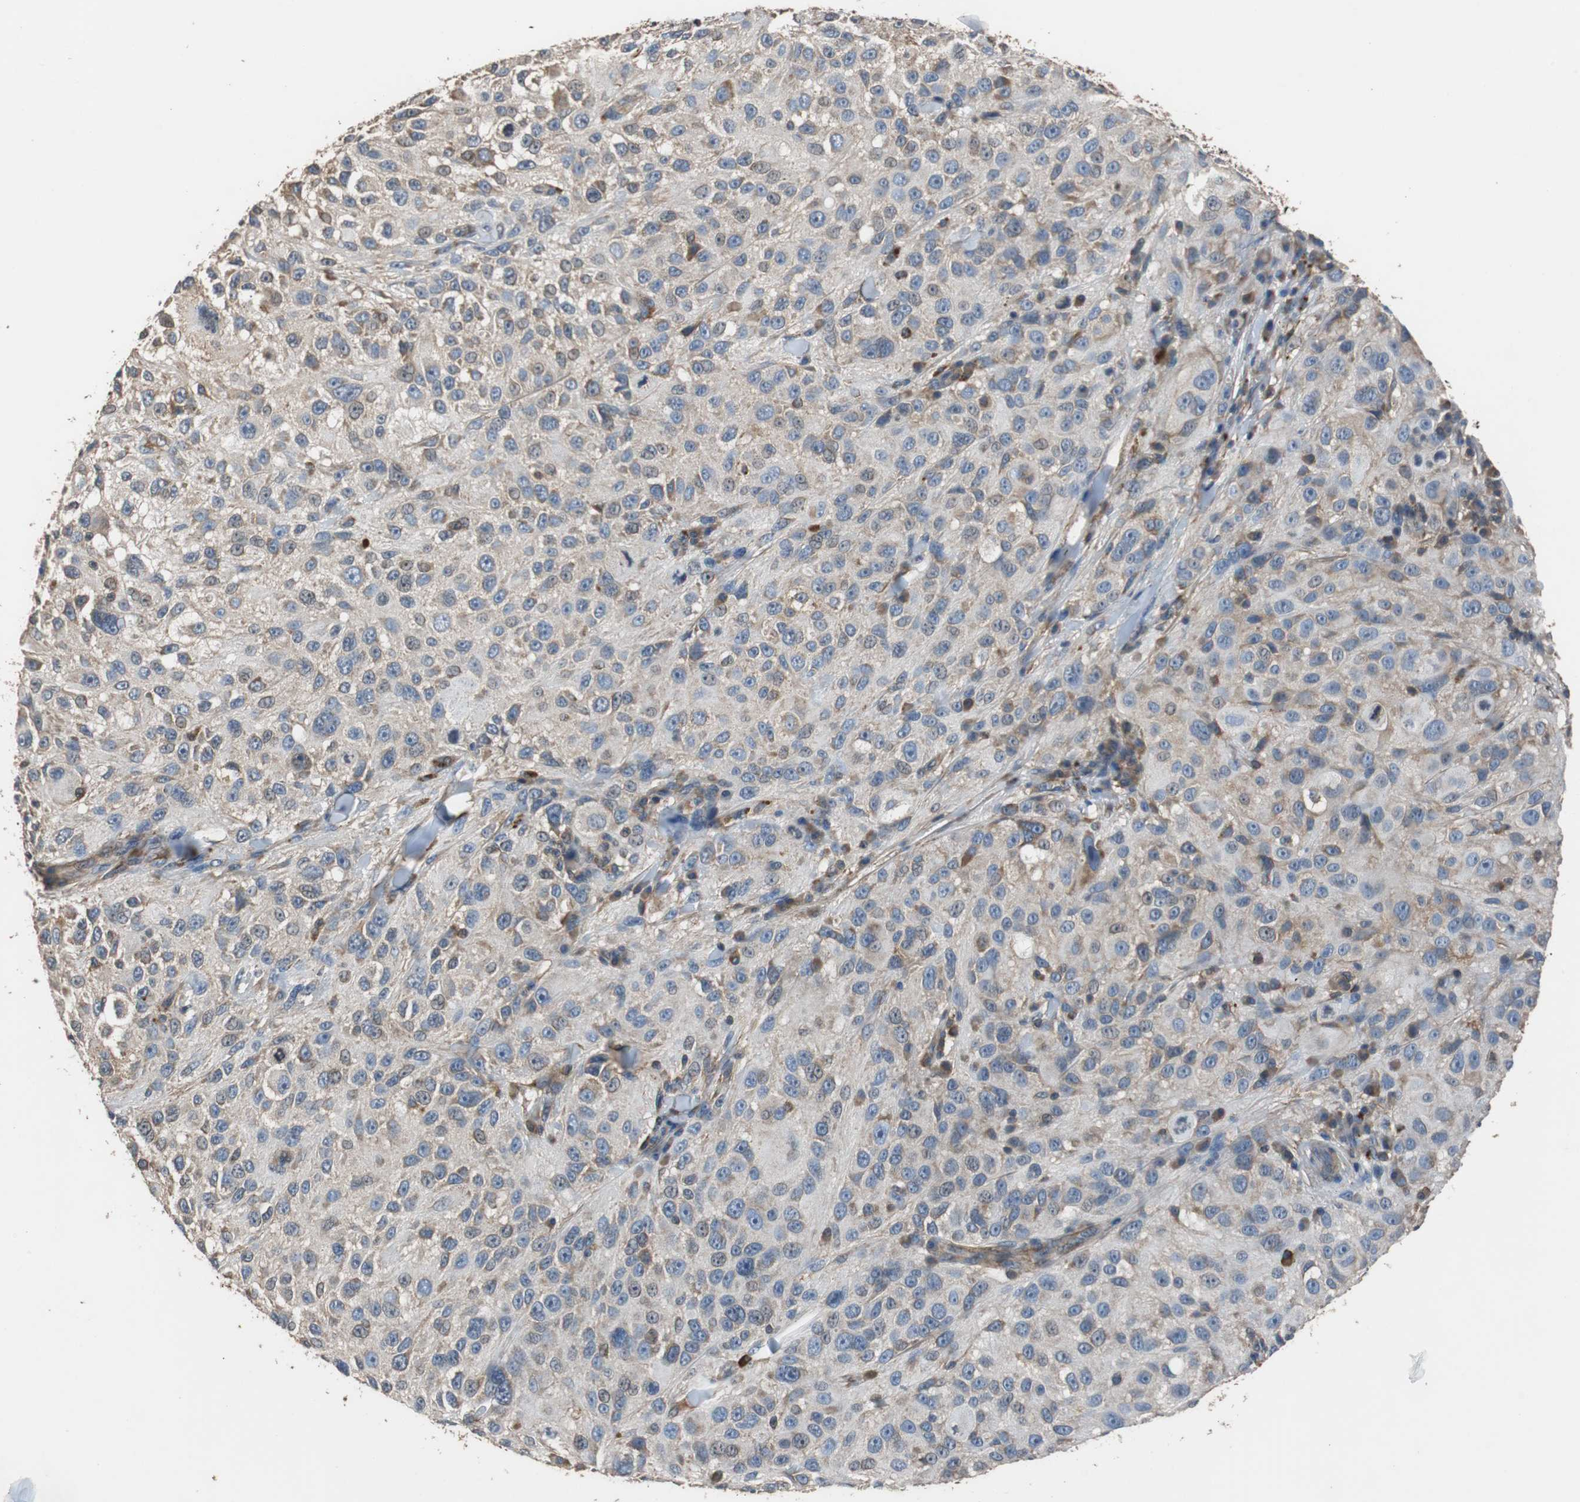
{"staining": {"intensity": "moderate", "quantity": "25%-75%", "location": "cytoplasmic/membranous"}, "tissue": "melanoma", "cell_type": "Tumor cells", "image_type": "cancer", "snomed": [{"axis": "morphology", "description": "Necrosis, NOS"}, {"axis": "morphology", "description": "Malignant melanoma, NOS"}, {"axis": "topography", "description": "Skin"}], "caption": "Brown immunohistochemical staining in malignant melanoma displays moderate cytoplasmic/membranous staining in about 25%-75% of tumor cells.", "gene": "PITRM1", "patient": {"sex": "female", "age": 87}}